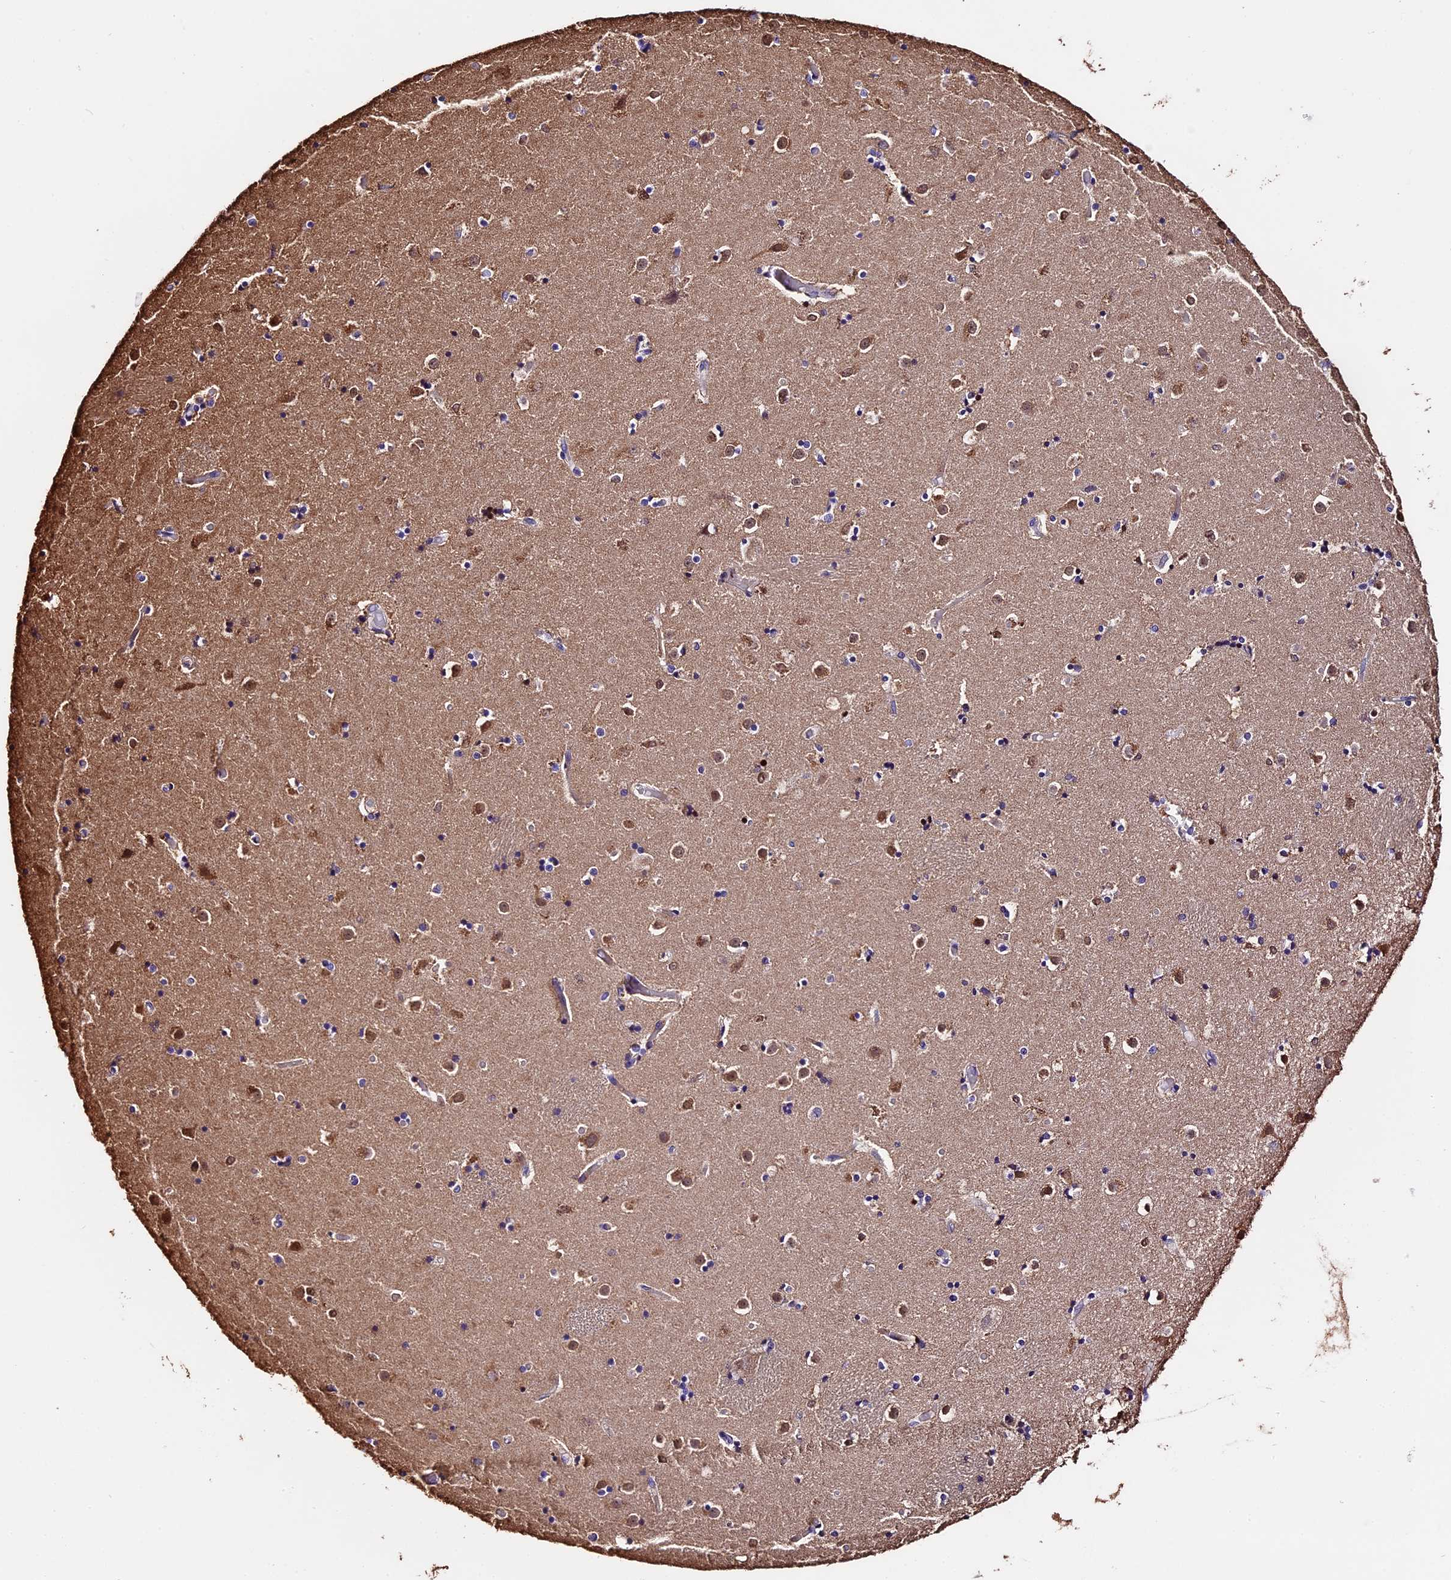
{"staining": {"intensity": "moderate", "quantity": "<25%", "location": "nuclear"}, "tissue": "caudate", "cell_type": "Glial cells", "image_type": "normal", "snomed": [{"axis": "morphology", "description": "Normal tissue, NOS"}, {"axis": "topography", "description": "Lateral ventricle wall"}], "caption": "A brown stain shows moderate nuclear positivity of a protein in glial cells of unremarkable caudate.", "gene": "MAP3K7CL", "patient": {"sex": "female", "age": 52}}